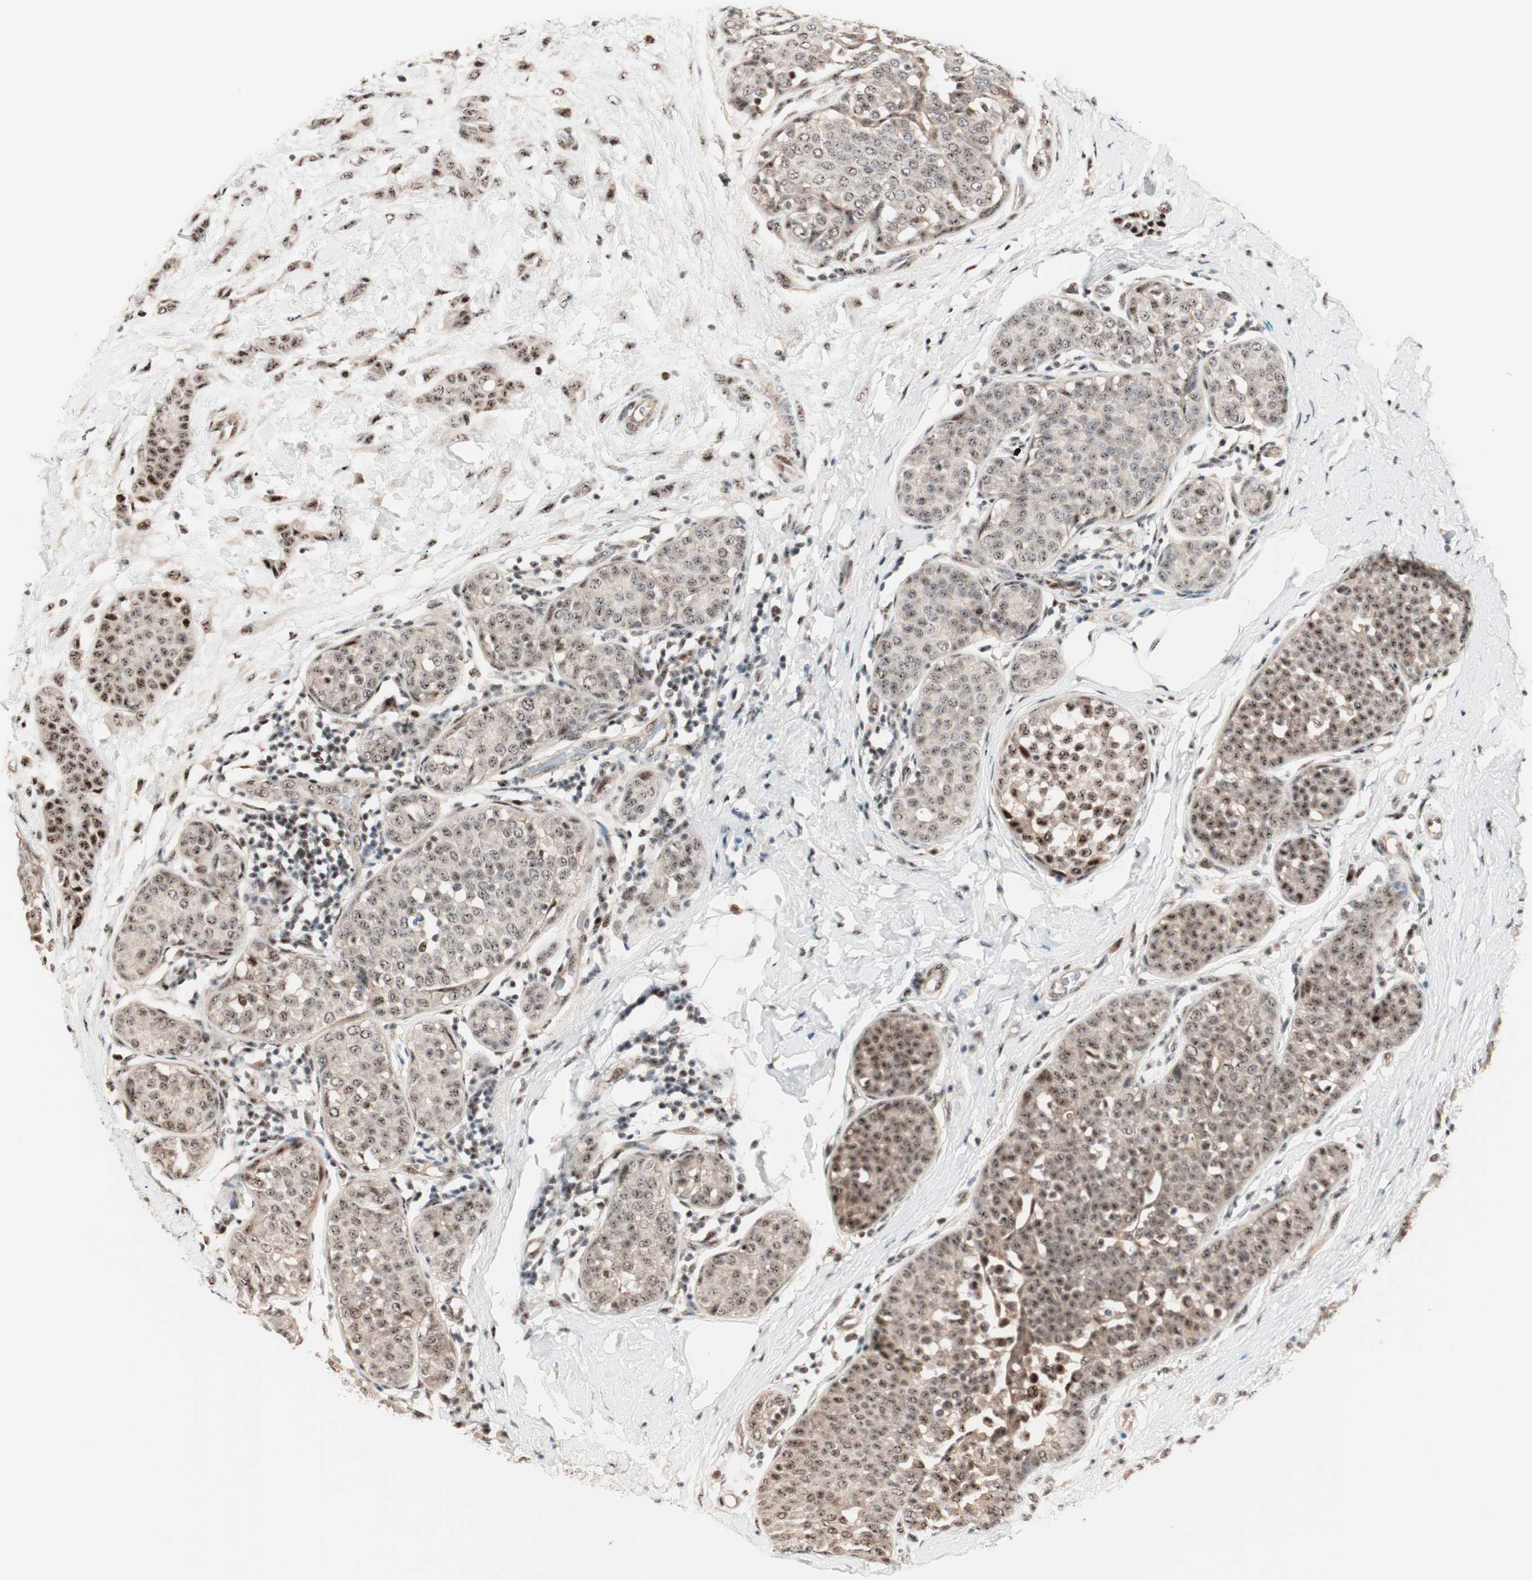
{"staining": {"intensity": "moderate", "quantity": ">75%", "location": "nuclear"}, "tissue": "breast cancer", "cell_type": "Tumor cells", "image_type": "cancer", "snomed": [{"axis": "morphology", "description": "Lobular carcinoma, in situ"}, {"axis": "morphology", "description": "Lobular carcinoma"}, {"axis": "topography", "description": "Breast"}], "caption": "Immunohistochemical staining of lobular carcinoma in situ (breast) reveals medium levels of moderate nuclear protein staining in approximately >75% of tumor cells.", "gene": "NR5A2", "patient": {"sex": "female", "age": 41}}